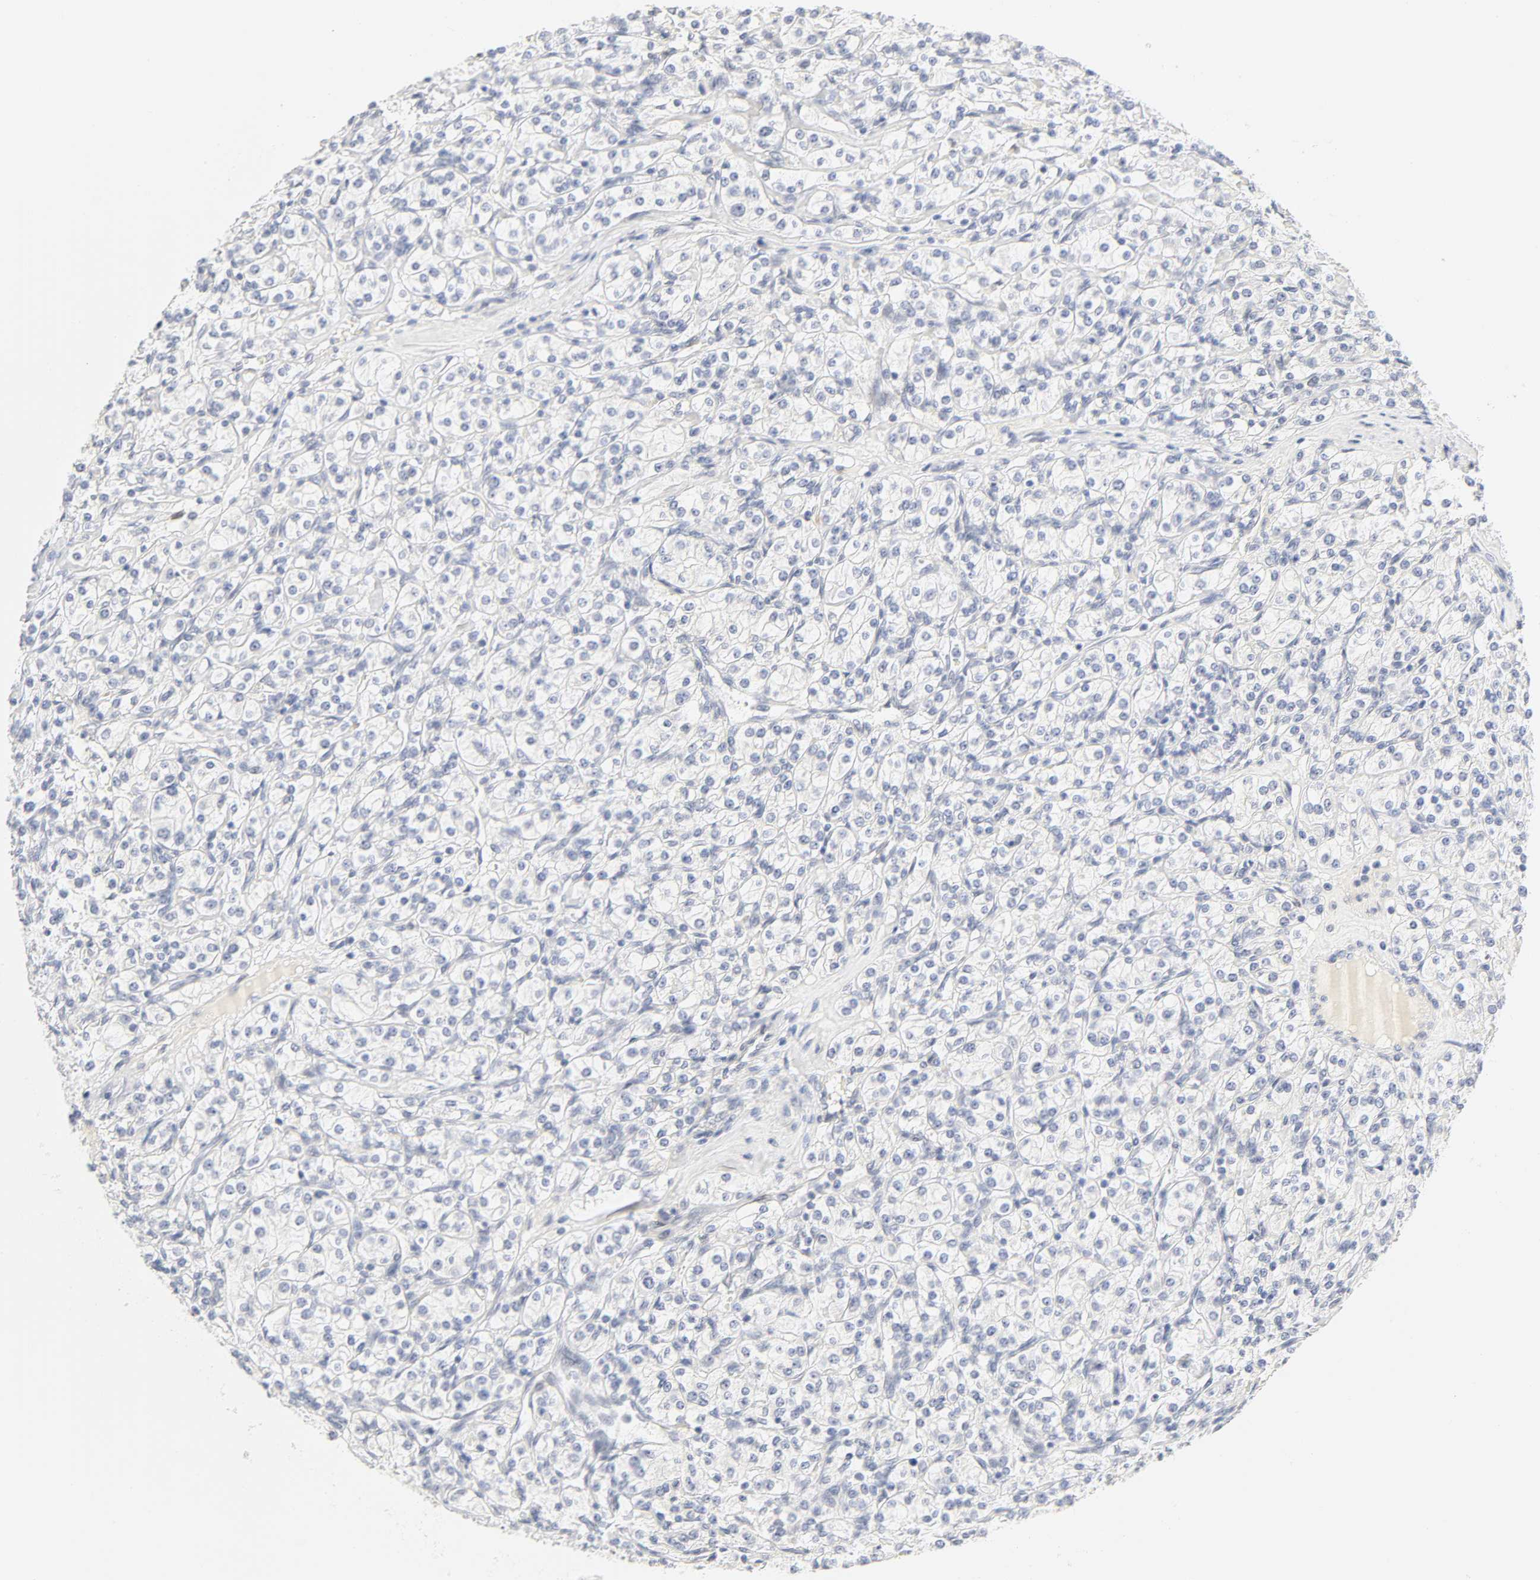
{"staining": {"intensity": "negative", "quantity": "none", "location": "none"}, "tissue": "renal cancer", "cell_type": "Tumor cells", "image_type": "cancer", "snomed": [{"axis": "morphology", "description": "Adenocarcinoma, NOS"}, {"axis": "topography", "description": "Kidney"}], "caption": "High magnification brightfield microscopy of renal adenocarcinoma stained with DAB (3,3'-diaminobenzidine) (brown) and counterstained with hematoxylin (blue): tumor cells show no significant staining.", "gene": "MNAT1", "patient": {"sex": "male", "age": 77}}